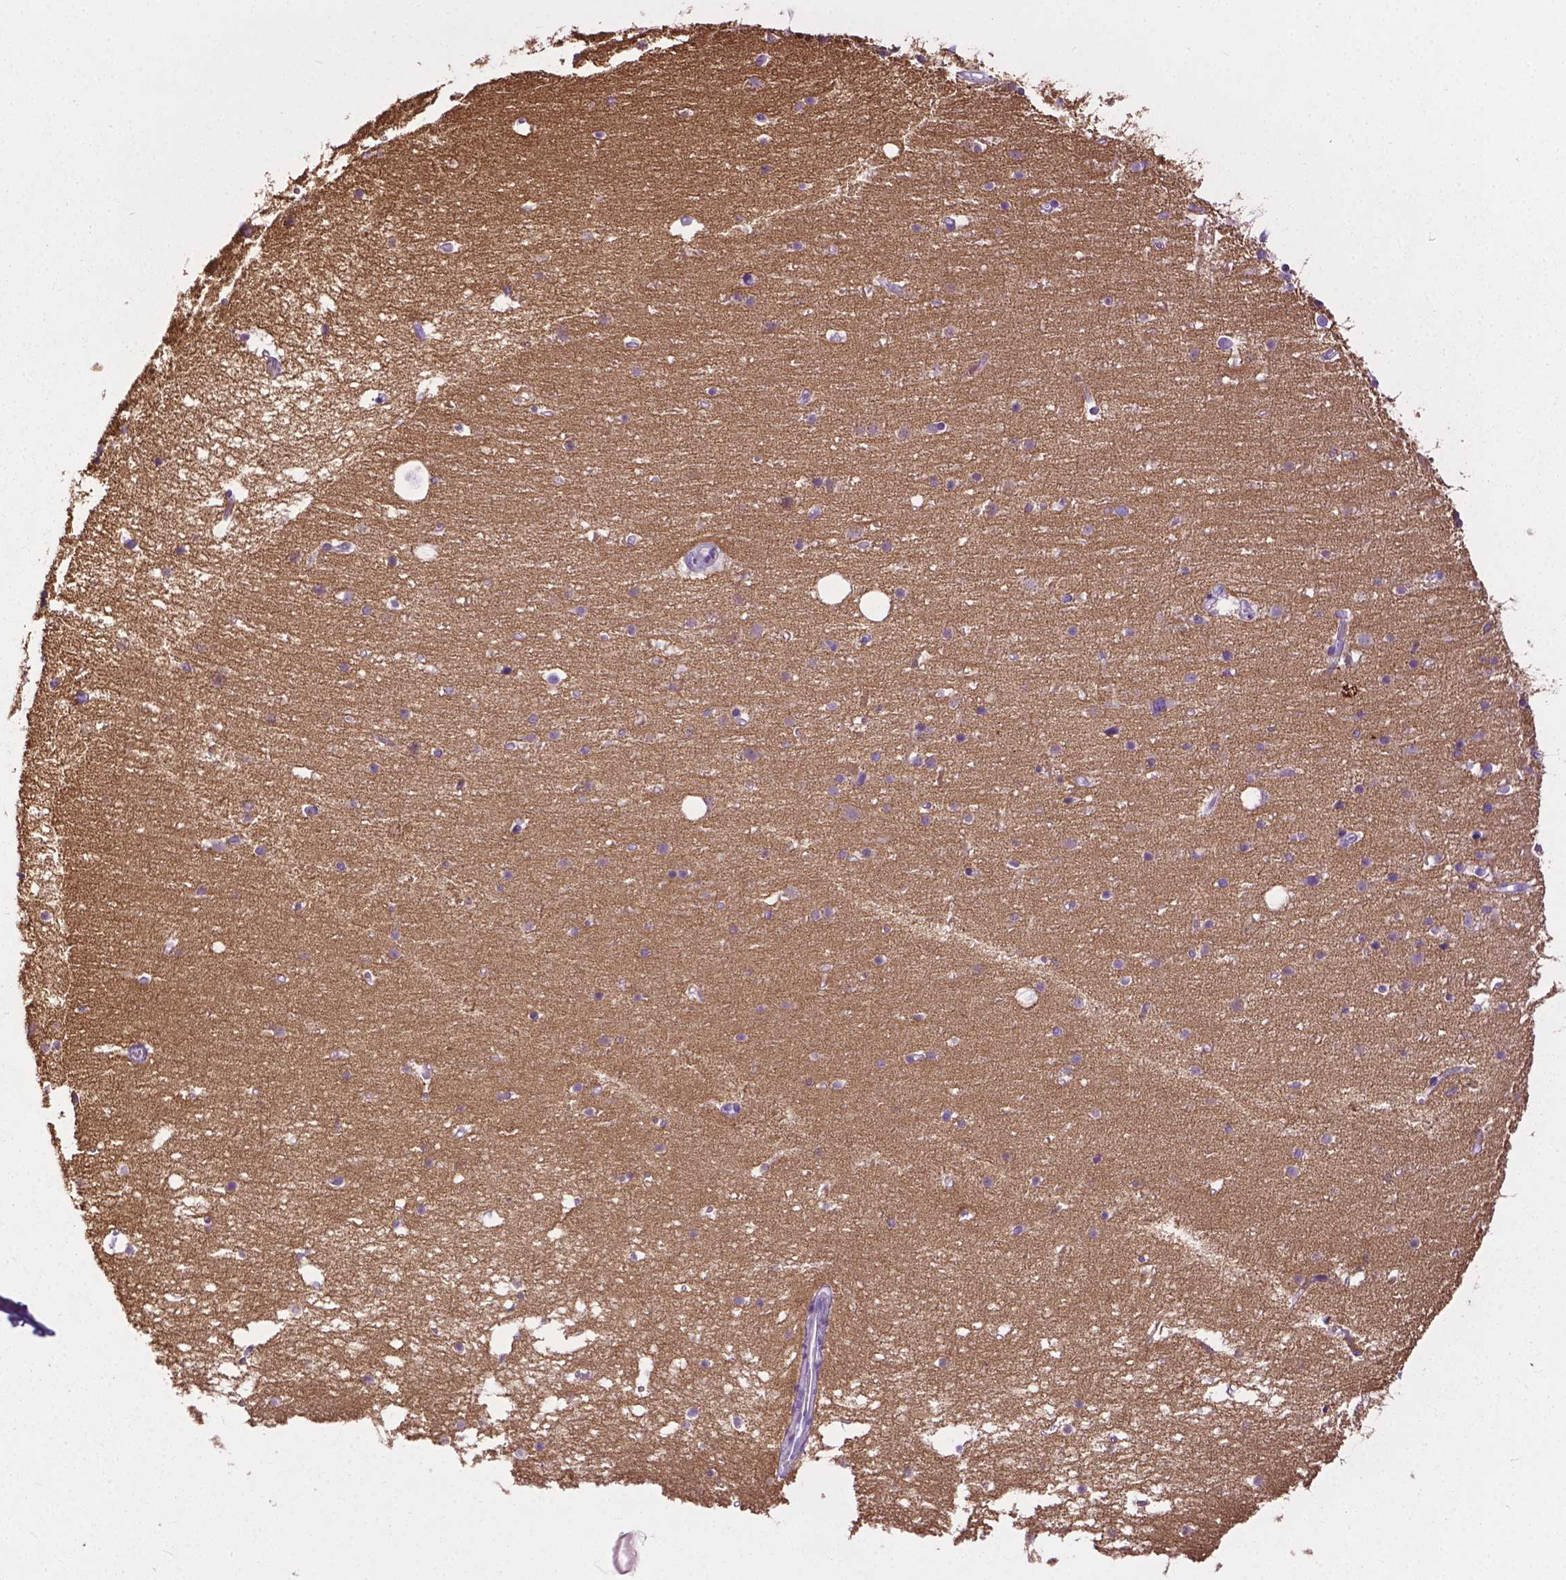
{"staining": {"intensity": "moderate", "quantity": "25%-75%", "location": "cytoplasmic/membranous"}, "tissue": "cerebellum", "cell_type": "Cells in granular layer", "image_type": "normal", "snomed": [{"axis": "morphology", "description": "Normal tissue, NOS"}, {"axis": "topography", "description": "Cerebellum"}], "caption": "Immunohistochemistry (IHC) of normal cerebellum shows medium levels of moderate cytoplasmic/membranous staining in about 25%-75% of cells in granular layer. The staining was performed using DAB (3,3'-diaminobenzidine) to visualize the protein expression in brown, while the nuclei were stained in blue with hematoxylin (Magnification: 20x).", "gene": "TMEM132E", "patient": {"sex": "male", "age": 70}}